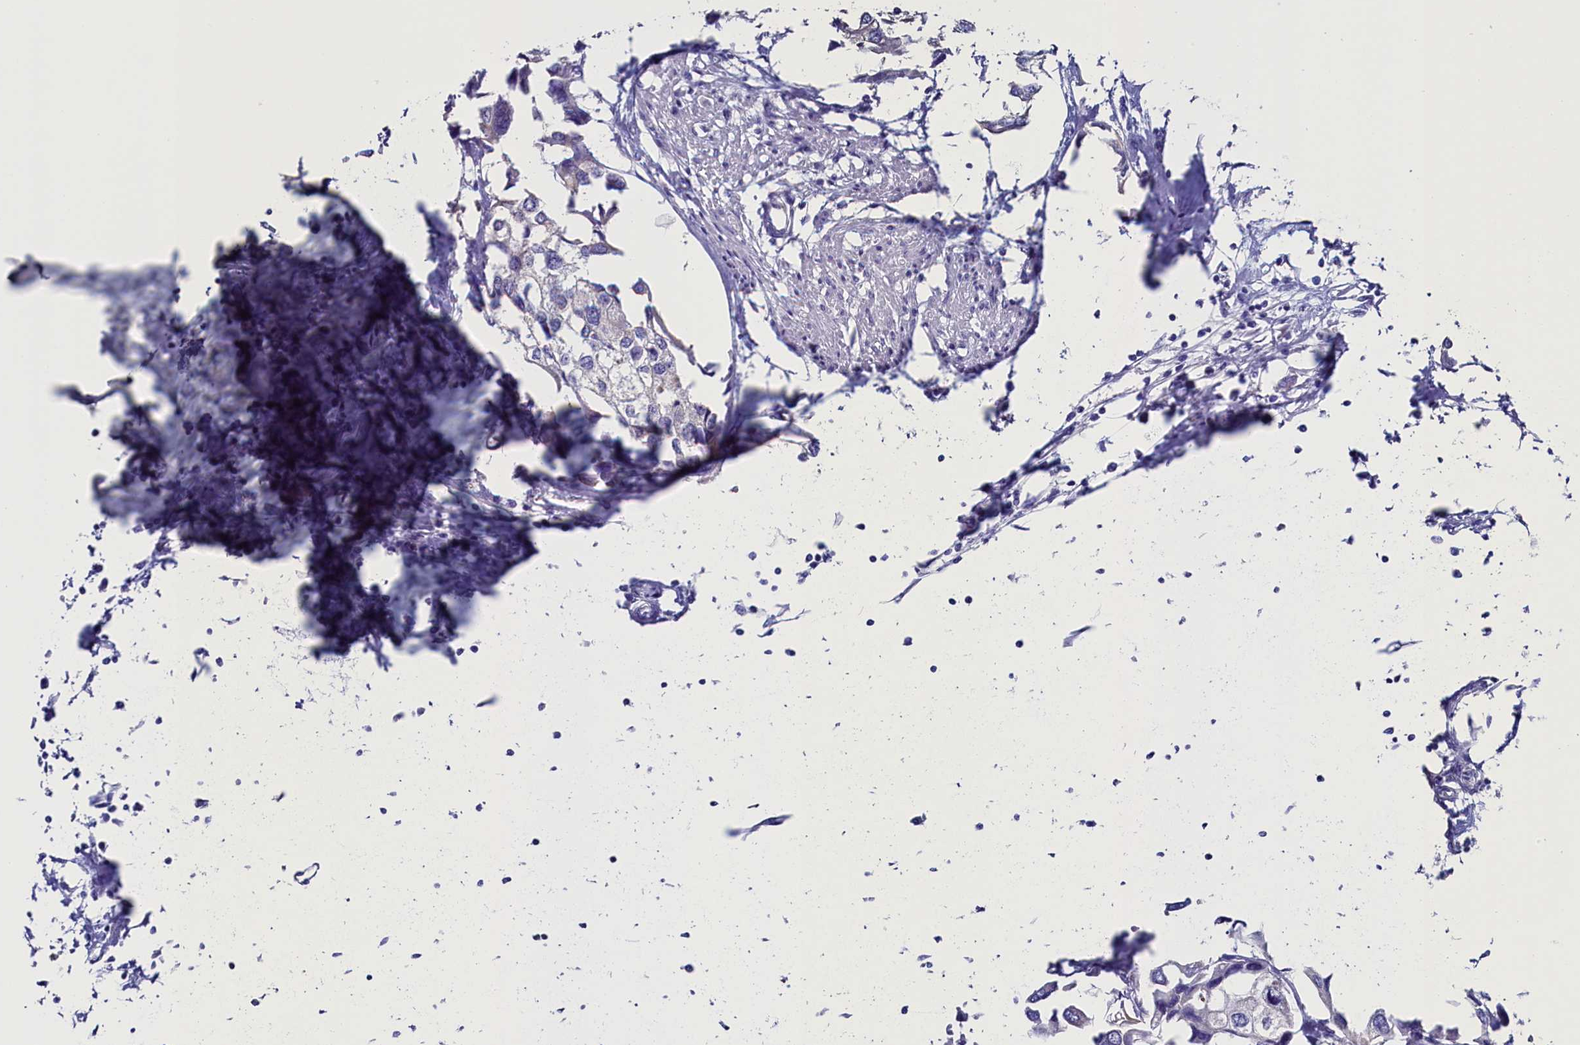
{"staining": {"intensity": "negative", "quantity": "none", "location": "none"}, "tissue": "urothelial cancer", "cell_type": "Tumor cells", "image_type": "cancer", "snomed": [{"axis": "morphology", "description": "Urothelial carcinoma, High grade"}, {"axis": "topography", "description": "Urinary bladder"}], "caption": "This is an immunohistochemistry (IHC) photomicrograph of human urothelial cancer. There is no staining in tumor cells.", "gene": "CIAPIN1", "patient": {"sex": "male", "age": 64}}